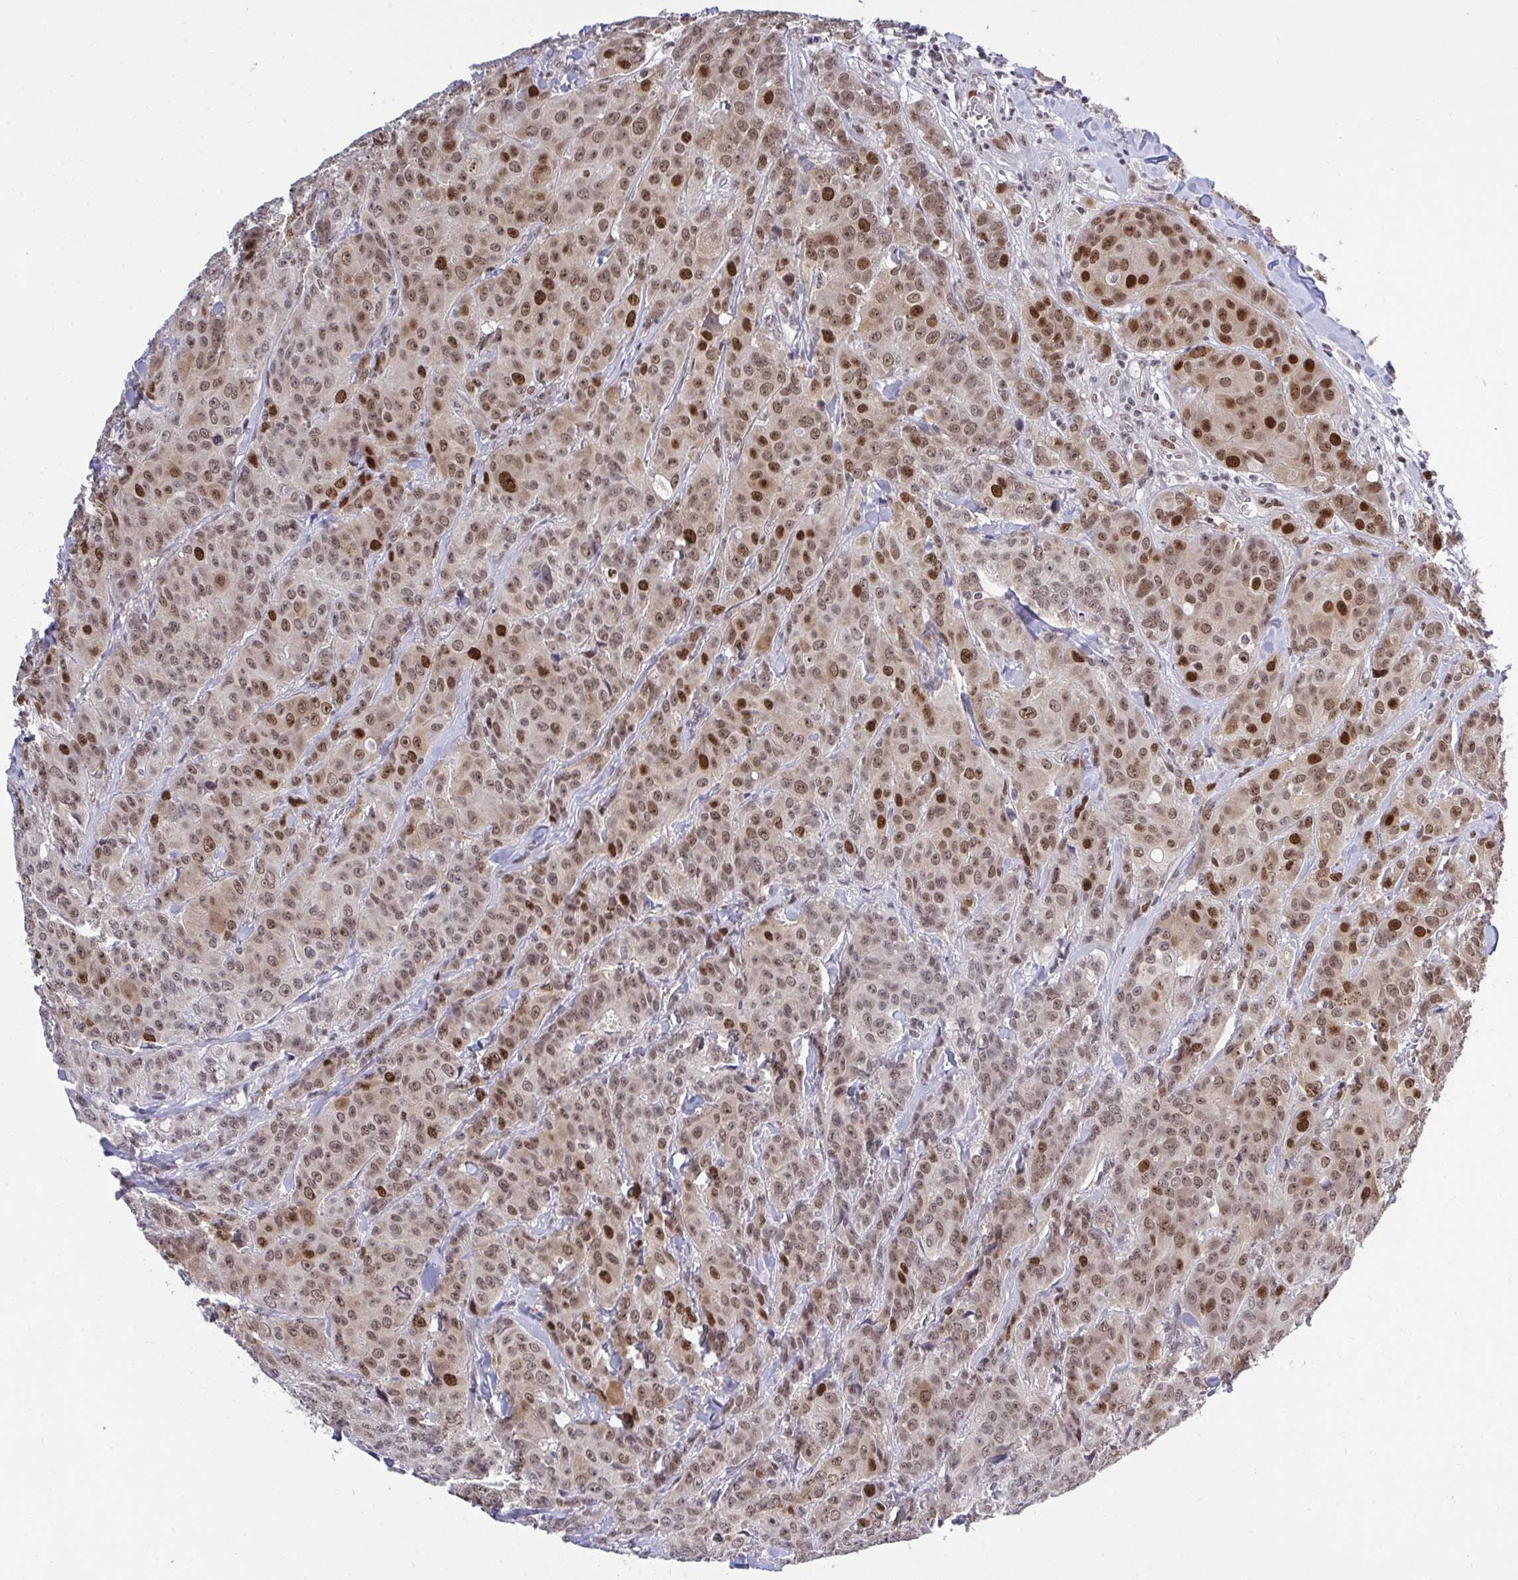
{"staining": {"intensity": "moderate", "quantity": ">75%", "location": "nuclear"}, "tissue": "breast cancer", "cell_type": "Tumor cells", "image_type": "cancer", "snomed": [{"axis": "morphology", "description": "Normal tissue, NOS"}, {"axis": "morphology", "description": "Duct carcinoma"}, {"axis": "topography", "description": "Breast"}], "caption": "An immunohistochemistry (IHC) micrograph of tumor tissue is shown. Protein staining in brown highlights moderate nuclear positivity in breast cancer (intraductal carcinoma) within tumor cells. The staining was performed using DAB (3,3'-diaminobenzidine) to visualize the protein expression in brown, while the nuclei were stained in blue with hematoxylin (Magnification: 20x).", "gene": "RFC4", "patient": {"sex": "female", "age": 43}}